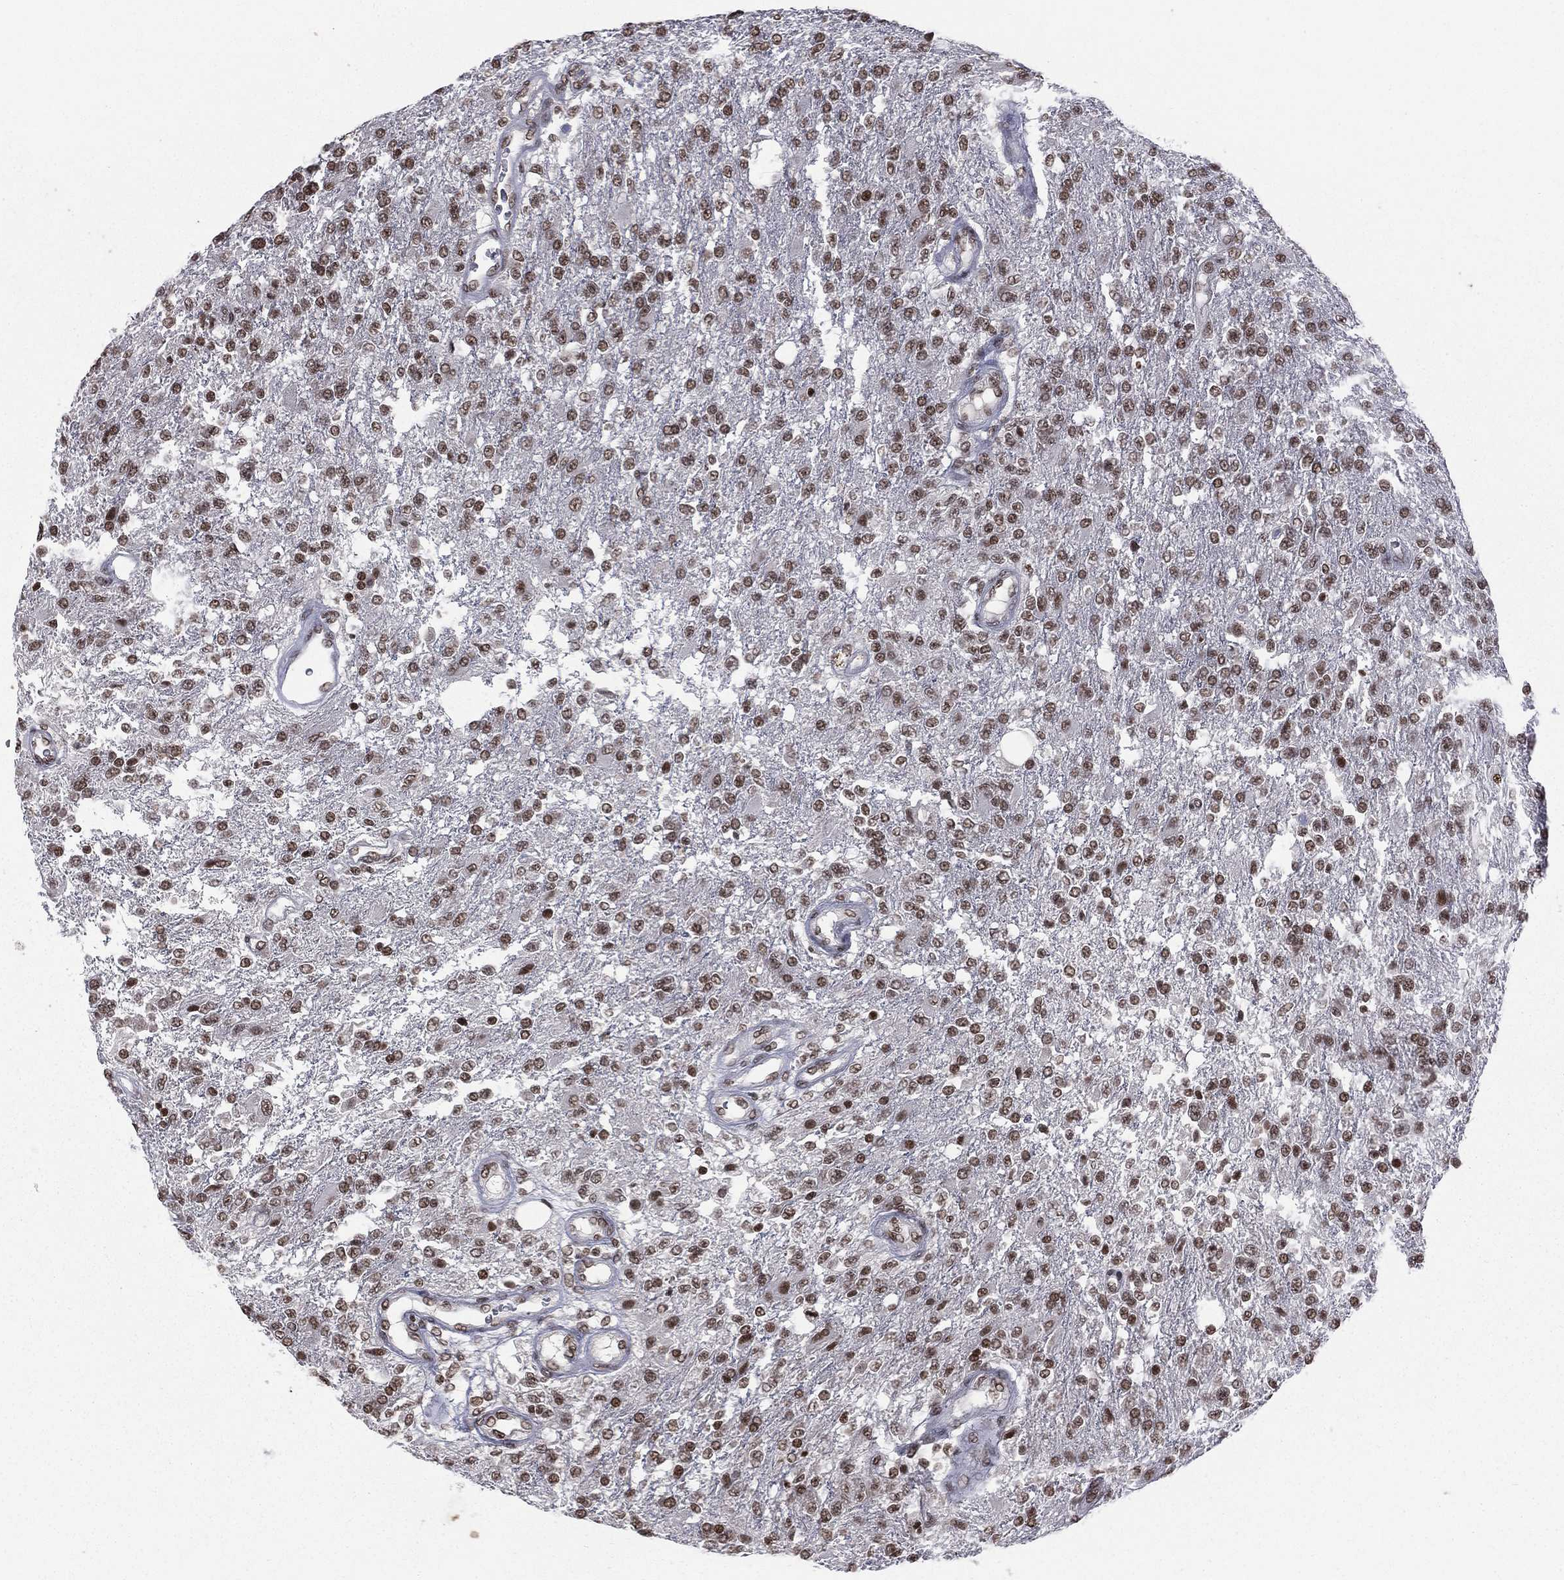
{"staining": {"intensity": "strong", "quantity": ">75%", "location": "nuclear"}, "tissue": "glioma", "cell_type": "Tumor cells", "image_type": "cancer", "snomed": [{"axis": "morphology", "description": "Glioma, malignant, High grade"}, {"axis": "topography", "description": "Brain"}], "caption": "Protein staining of glioma tissue shows strong nuclear staining in approximately >75% of tumor cells.", "gene": "RFX7", "patient": {"sex": "male", "age": 56}}